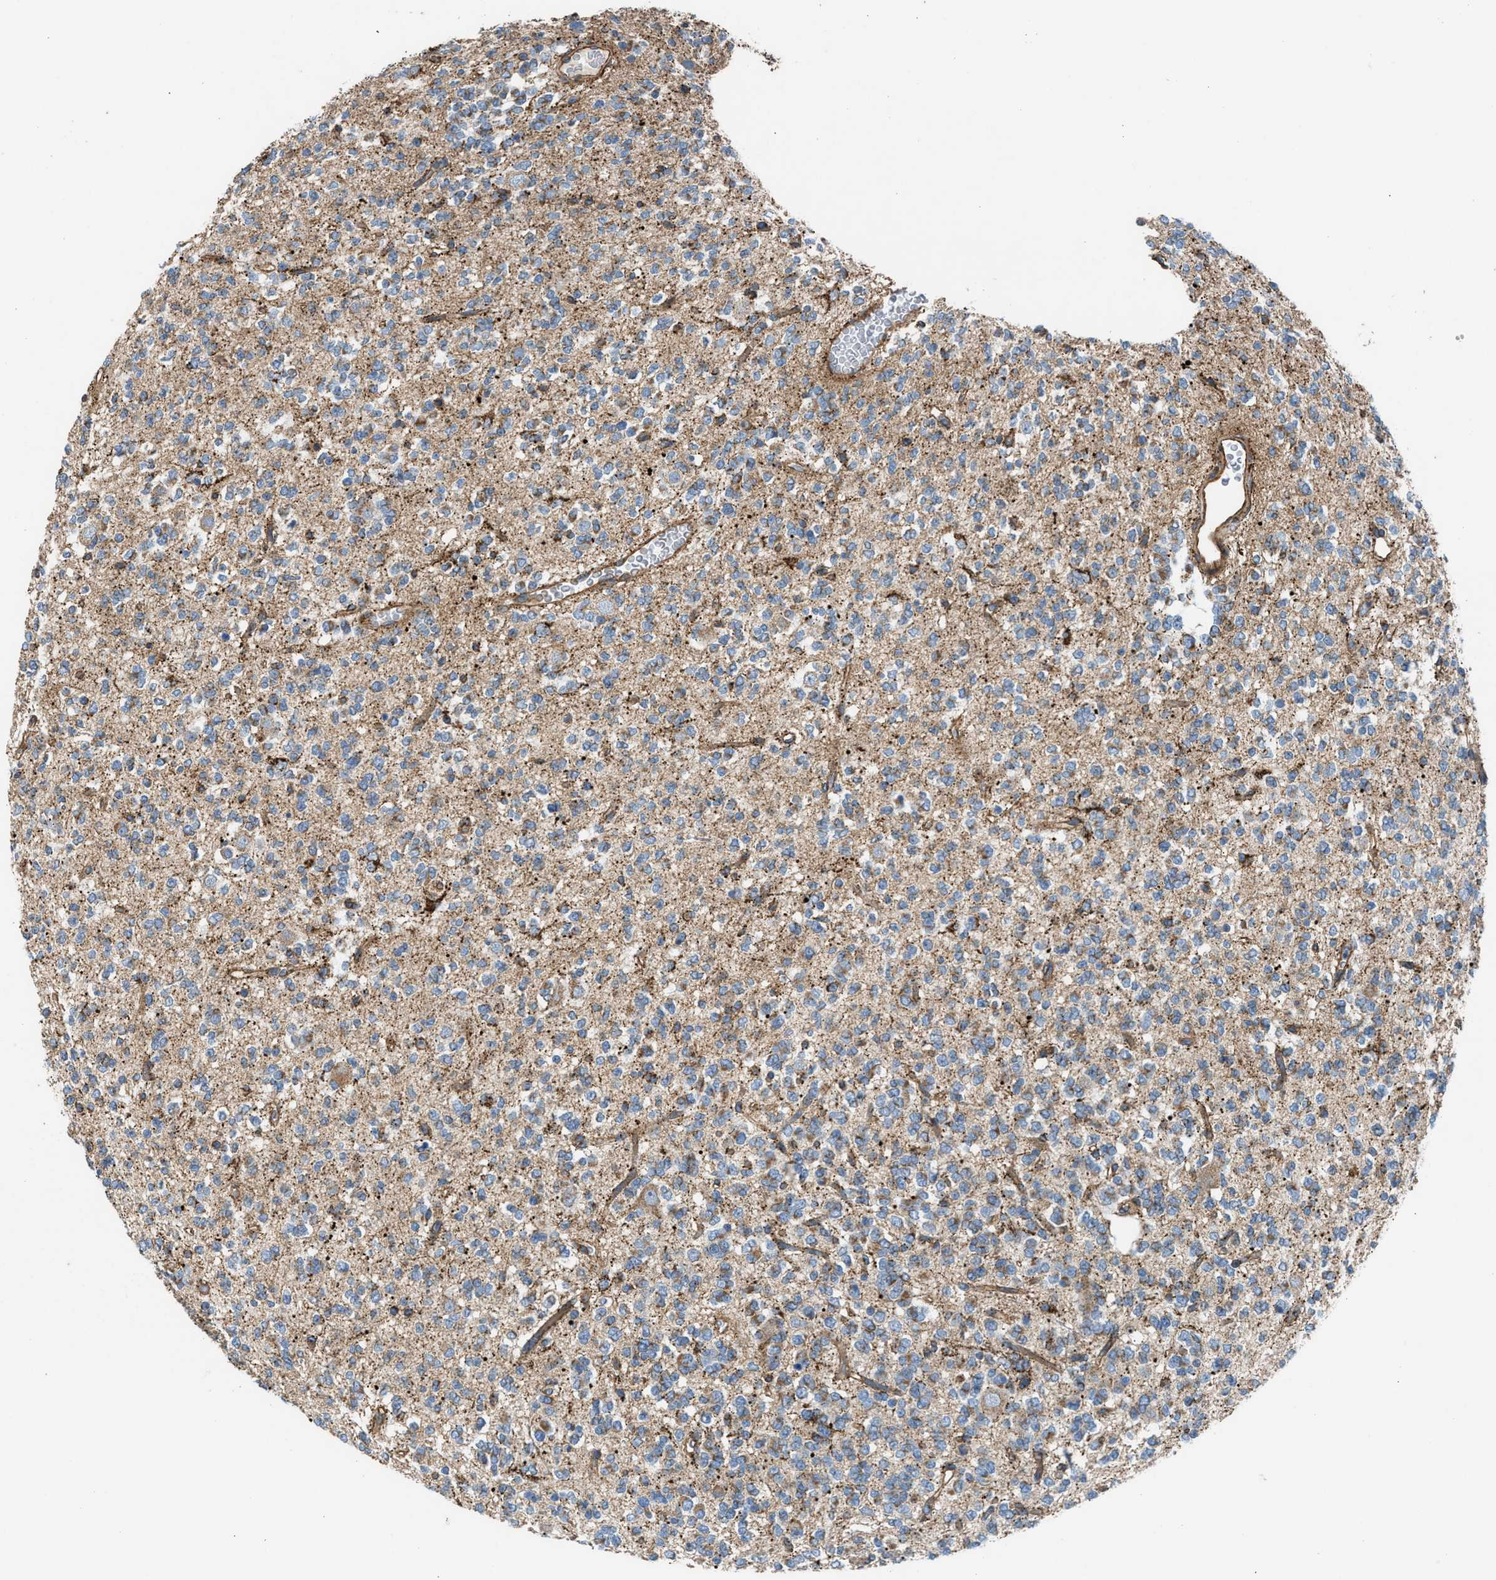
{"staining": {"intensity": "weak", "quantity": "25%-75%", "location": "cytoplasmic/membranous"}, "tissue": "glioma", "cell_type": "Tumor cells", "image_type": "cancer", "snomed": [{"axis": "morphology", "description": "Glioma, malignant, Low grade"}, {"axis": "topography", "description": "Brain"}], "caption": "Human low-grade glioma (malignant) stained for a protein (brown) displays weak cytoplasmic/membranous positive staining in about 25%-75% of tumor cells.", "gene": "SLC10A3", "patient": {"sex": "male", "age": 38}}